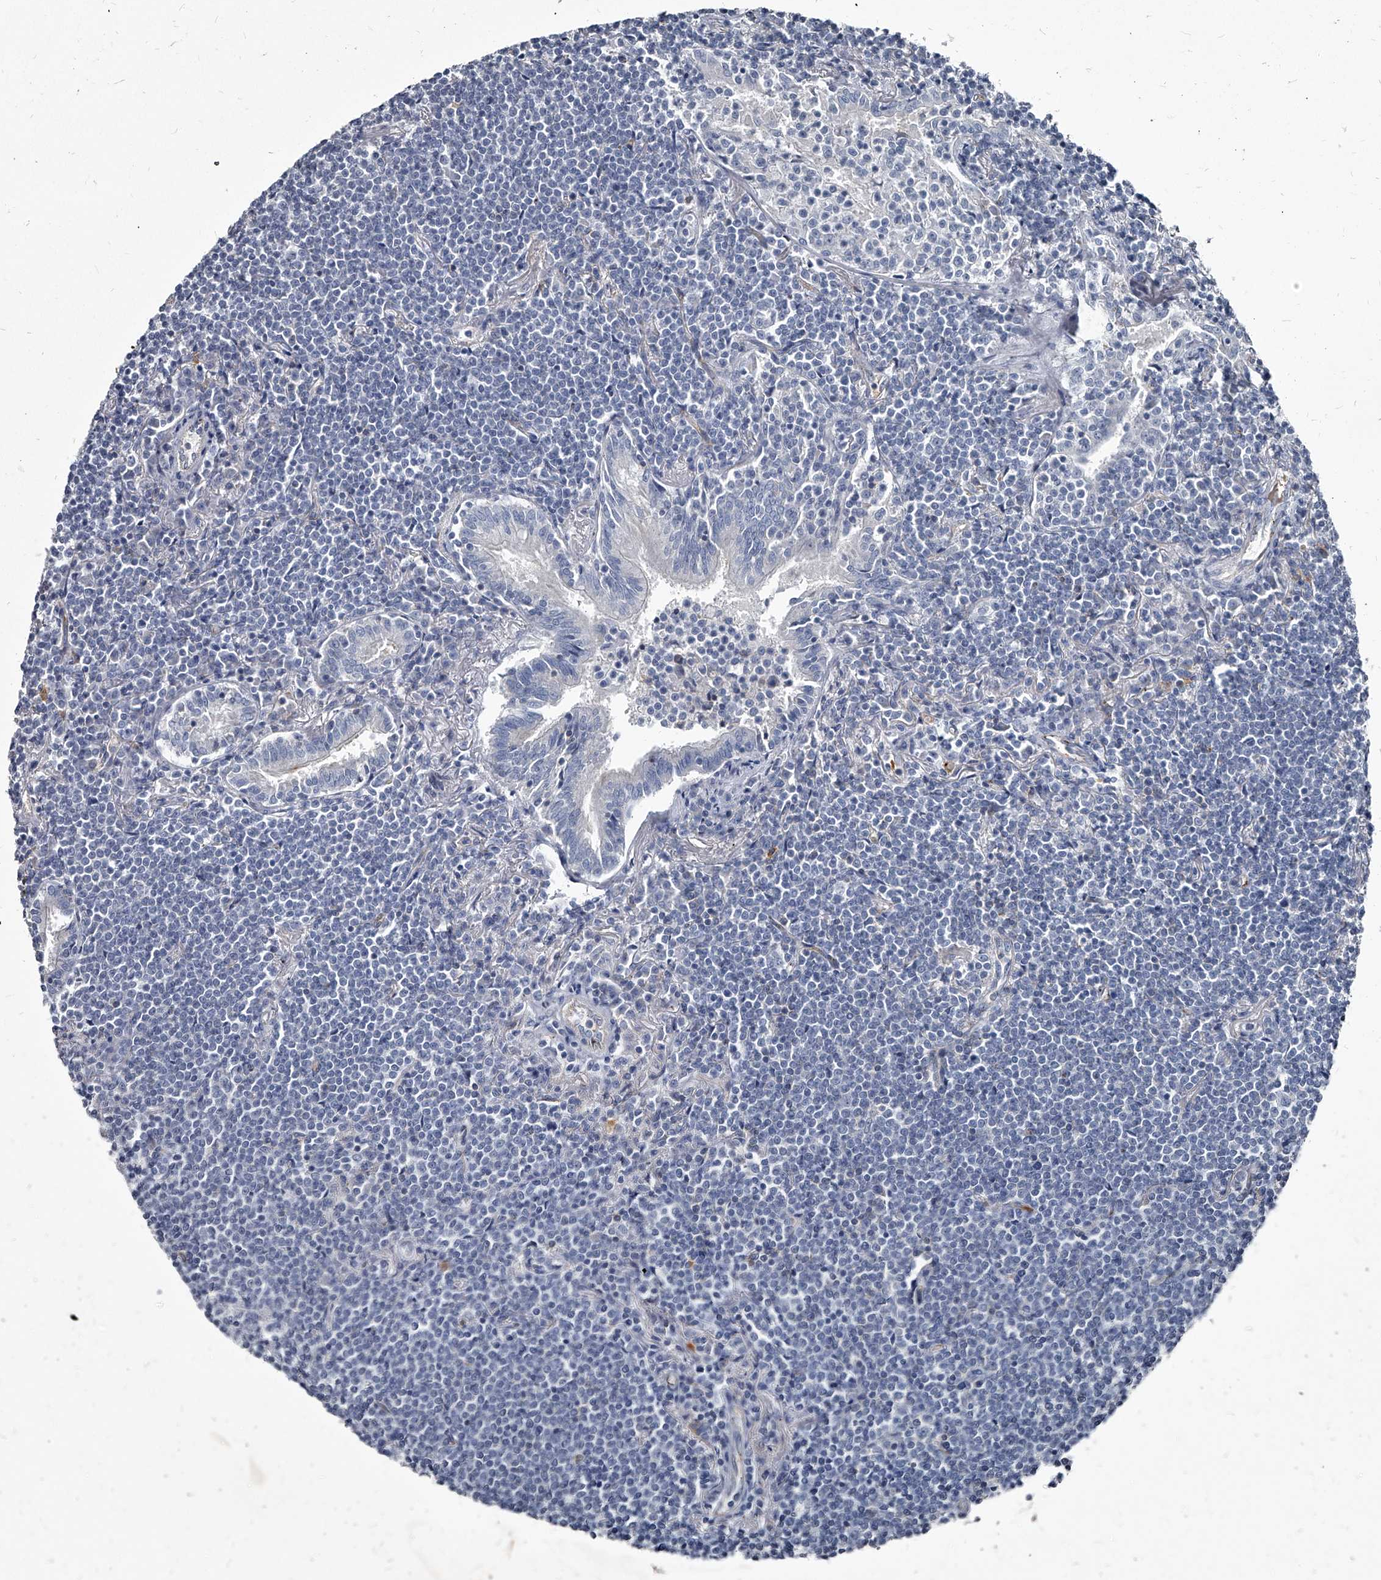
{"staining": {"intensity": "negative", "quantity": "none", "location": "none"}, "tissue": "lymphoma", "cell_type": "Tumor cells", "image_type": "cancer", "snomed": [{"axis": "morphology", "description": "Malignant lymphoma, non-Hodgkin's type, Low grade"}, {"axis": "topography", "description": "Lung"}], "caption": "The micrograph shows no staining of tumor cells in lymphoma.", "gene": "PGLYRP3", "patient": {"sex": "female", "age": 71}}